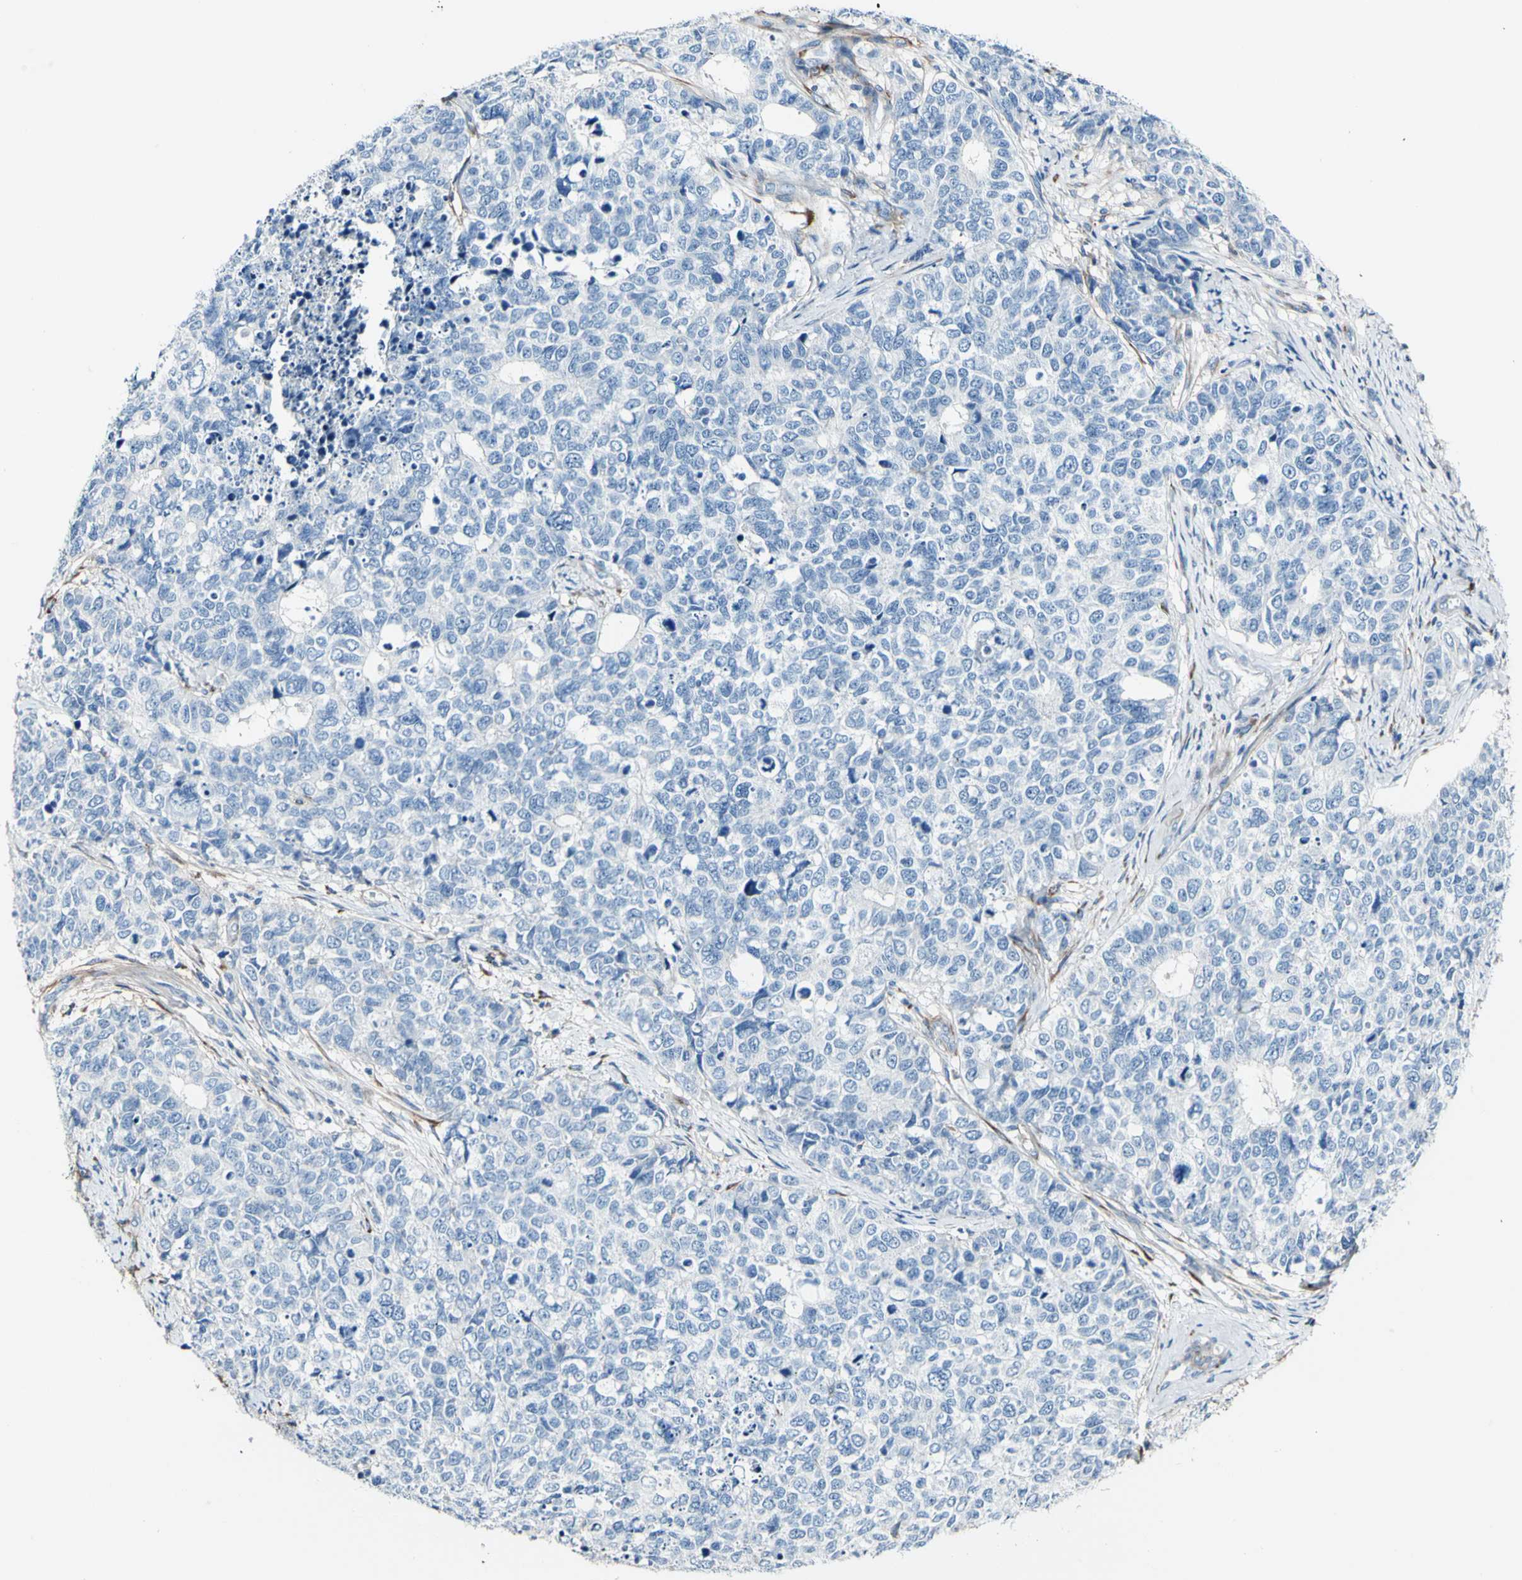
{"staining": {"intensity": "negative", "quantity": "none", "location": "none"}, "tissue": "cervical cancer", "cell_type": "Tumor cells", "image_type": "cancer", "snomed": [{"axis": "morphology", "description": "Squamous cell carcinoma, NOS"}, {"axis": "topography", "description": "Cervix"}], "caption": "Immunohistochemistry (IHC) image of squamous cell carcinoma (cervical) stained for a protein (brown), which reveals no positivity in tumor cells.", "gene": "COL6A3", "patient": {"sex": "female", "age": 63}}